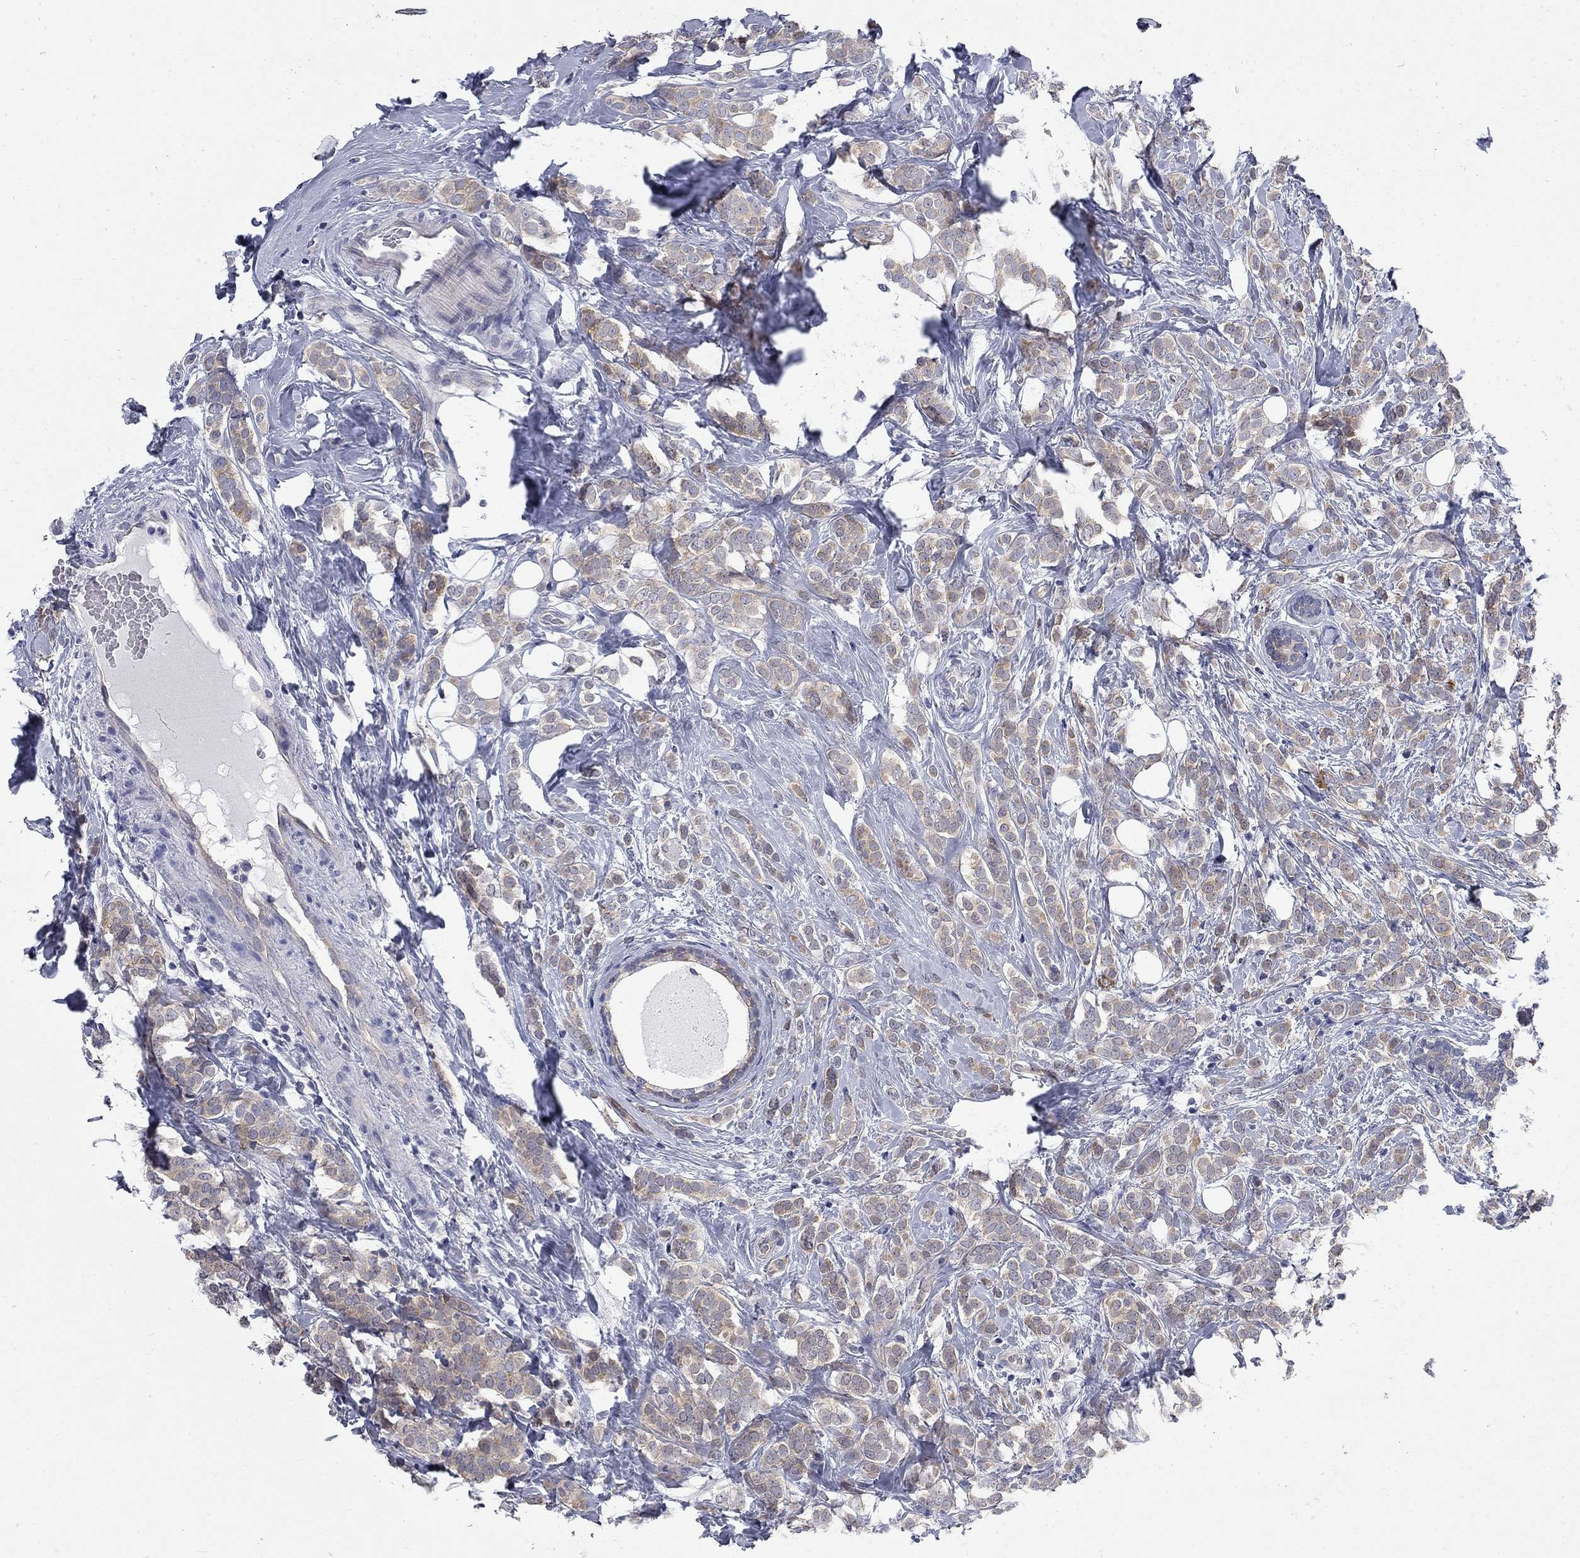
{"staining": {"intensity": "moderate", "quantity": ">75%", "location": "cytoplasmic/membranous"}, "tissue": "breast cancer", "cell_type": "Tumor cells", "image_type": "cancer", "snomed": [{"axis": "morphology", "description": "Lobular carcinoma"}, {"axis": "topography", "description": "Breast"}], "caption": "Moderate cytoplasmic/membranous staining for a protein is identified in approximately >75% of tumor cells of breast cancer (lobular carcinoma) using IHC.", "gene": "GALNT8", "patient": {"sex": "female", "age": 49}}